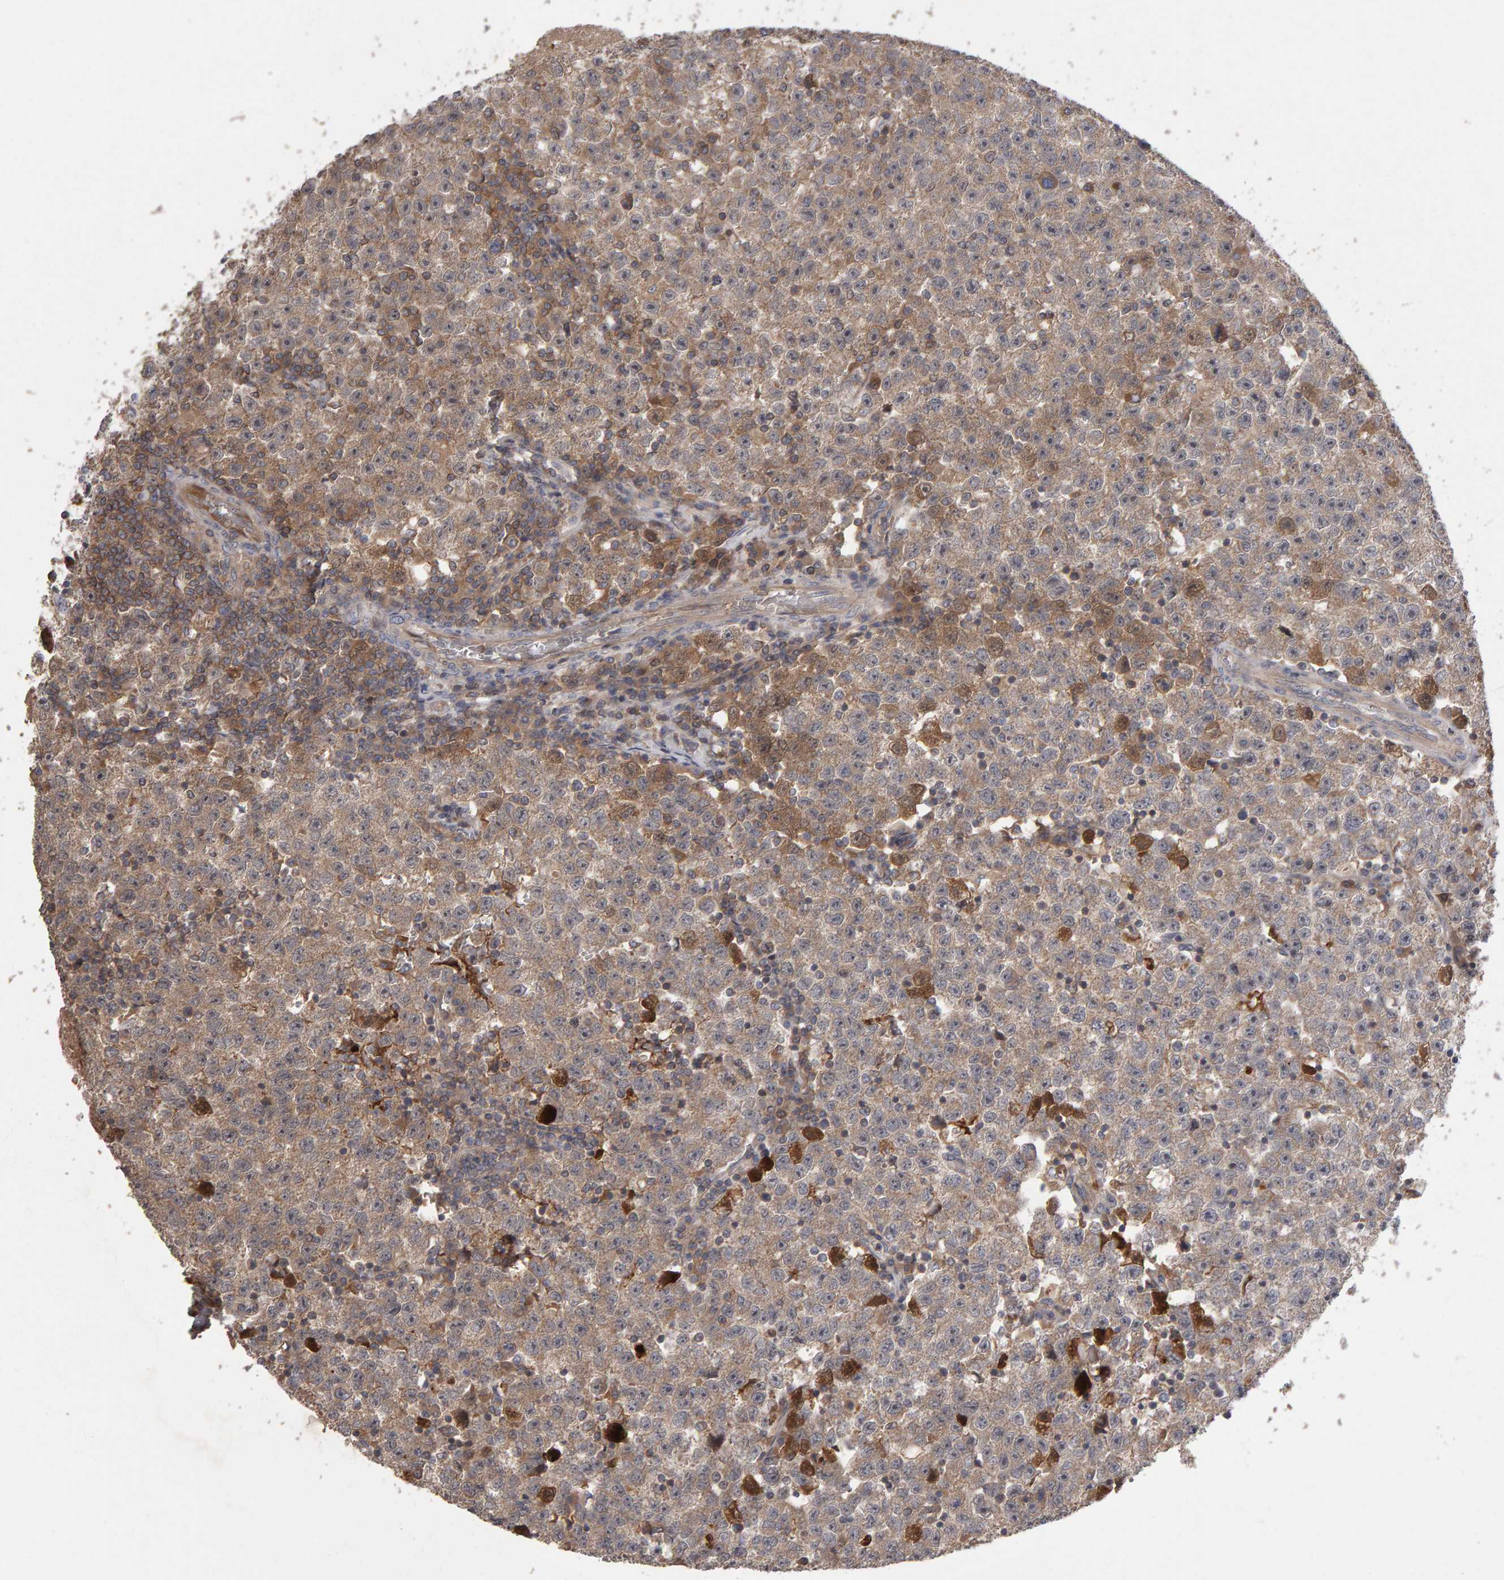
{"staining": {"intensity": "weak", "quantity": ">75%", "location": "cytoplasmic/membranous"}, "tissue": "testis cancer", "cell_type": "Tumor cells", "image_type": "cancer", "snomed": [{"axis": "morphology", "description": "Seminoma, NOS"}, {"axis": "topography", "description": "Testis"}], "caption": "Human testis cancer (seminoma) stained with a protein marker shows weak staining in tumor cells.", "gene": "PGS1", "patient": {"sex": "male", "age": 22}}